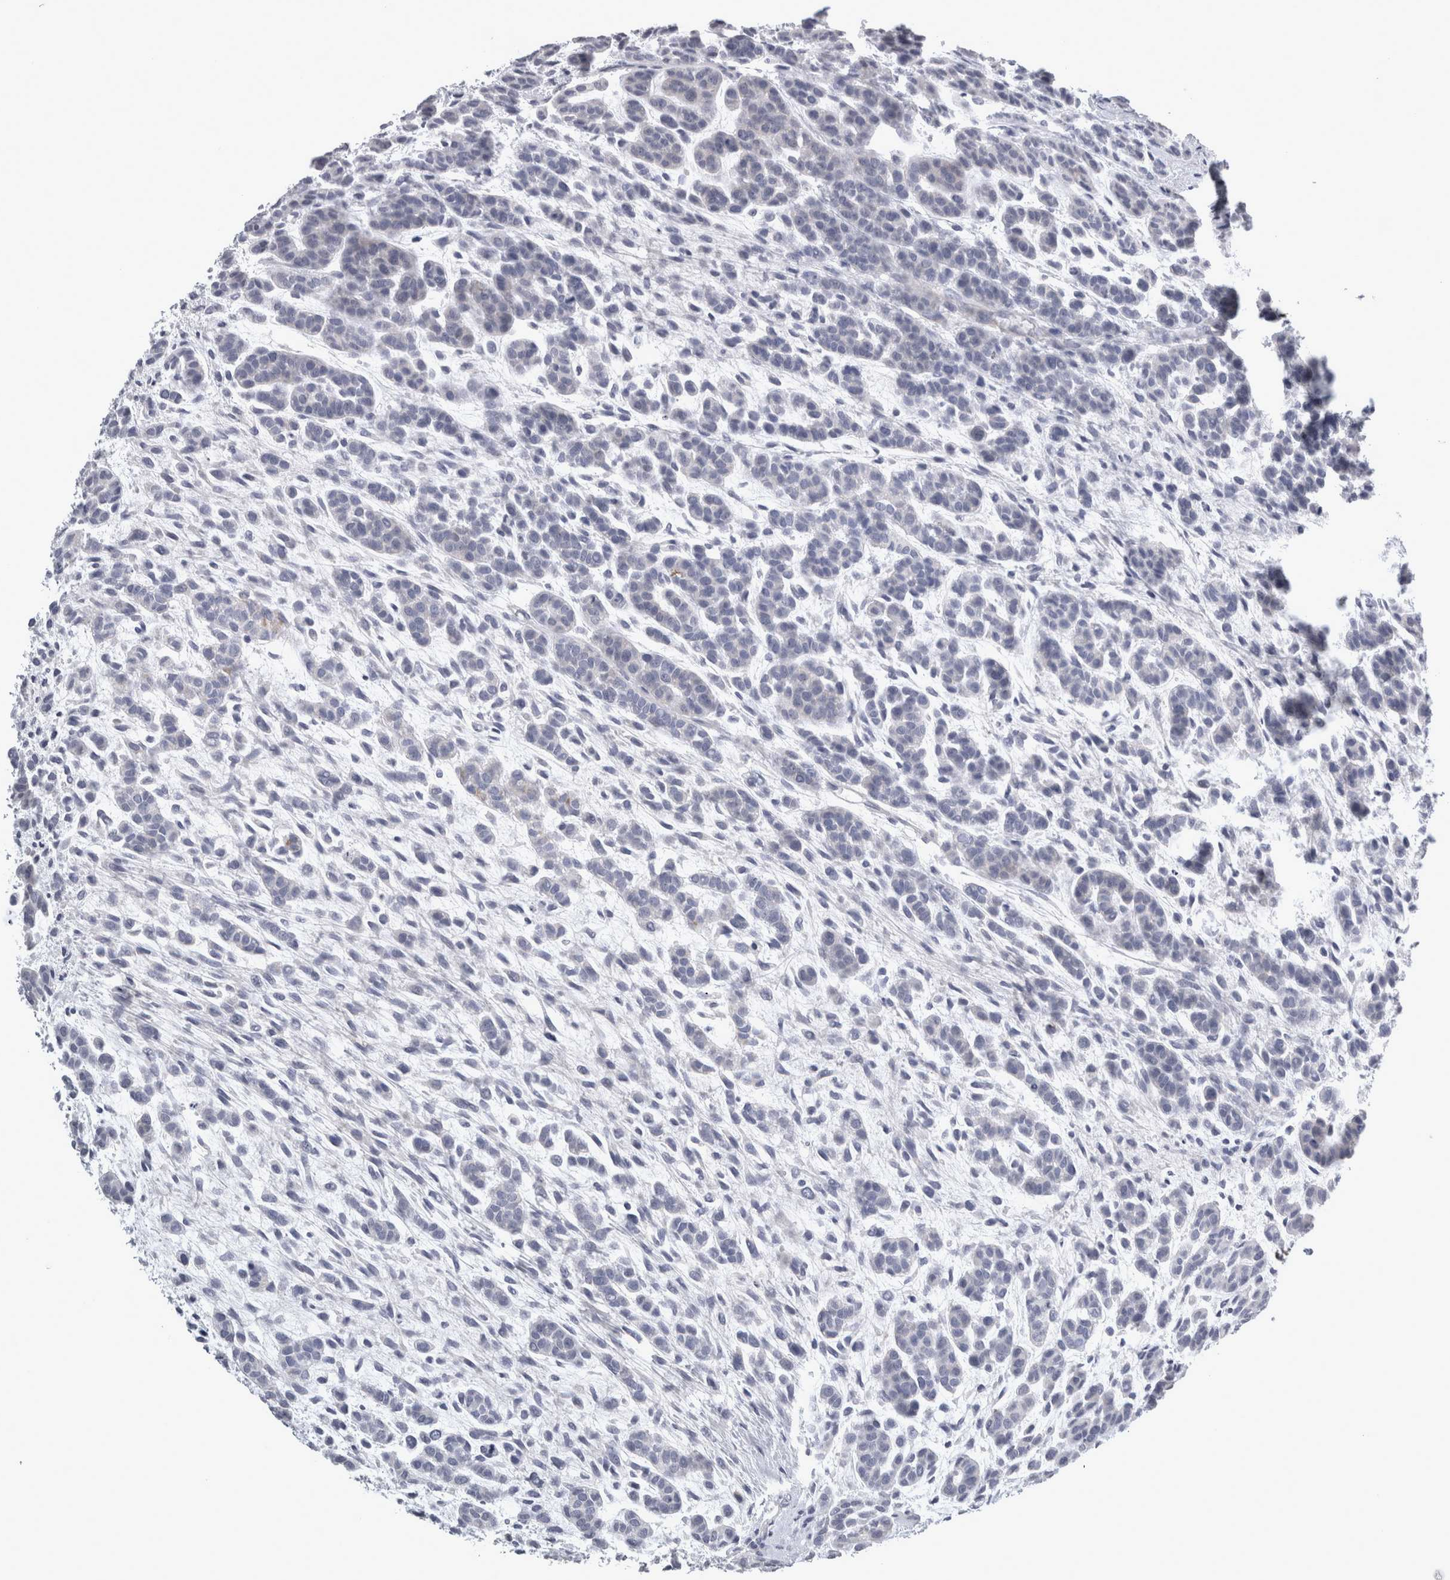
{"staining": {"intensity": "negative", "quantity": "none", "location": "none"}, "tissue": "head and neck cancer", "cell_type": "Tumor cells", "image_type": "cancer", "snomed": [{"axis": "morphology", "description": "Adenocarcinoma, NOS"}, {"axis": "morphology", "description": "Adenoma, NOS"}, {"axis": "topography", "description": "Head-Neck"}], "caption": "Human head and neck cancer (adenocarcinoma) stained for a protein using immunohistochemistry (IHC) displays no staining in tumor cells.", "gene": "TCAP", "patient": {"sex": "female", "age": 55}}